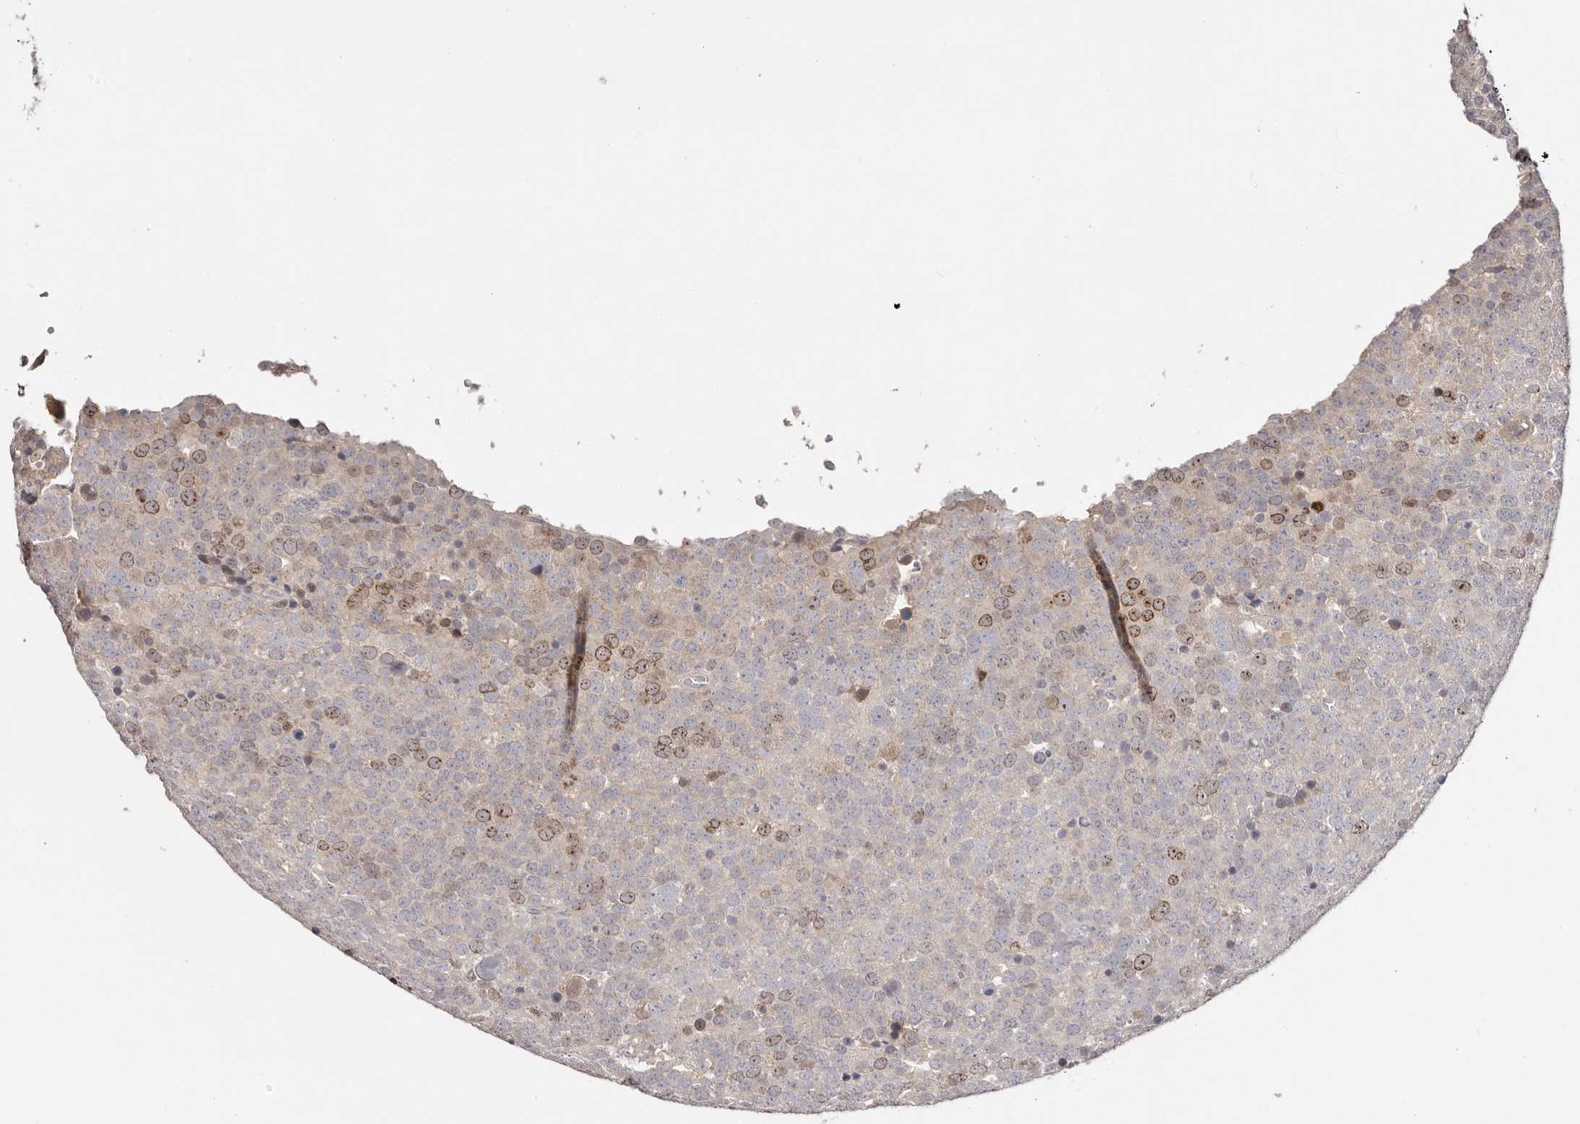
{"staining": {"intensity": "moderate", "quantity": "25%-75%", "location": "nuclear"}, "tissue": "testis cancer", "cell_type": "Tumor cells", "image_type": "cancer", "snomed": [{"axis": "morphology", "description": "Seminoma, NOS"}, {"axis": "topography", "description": "Testis"}], "caption": "Moderate nuclear protein expression is seen in approximately 25%-75% of tumor cells in testis seminoma.", "gene": "CCDC190", "patient": {"sex": "male", "age": 71}}